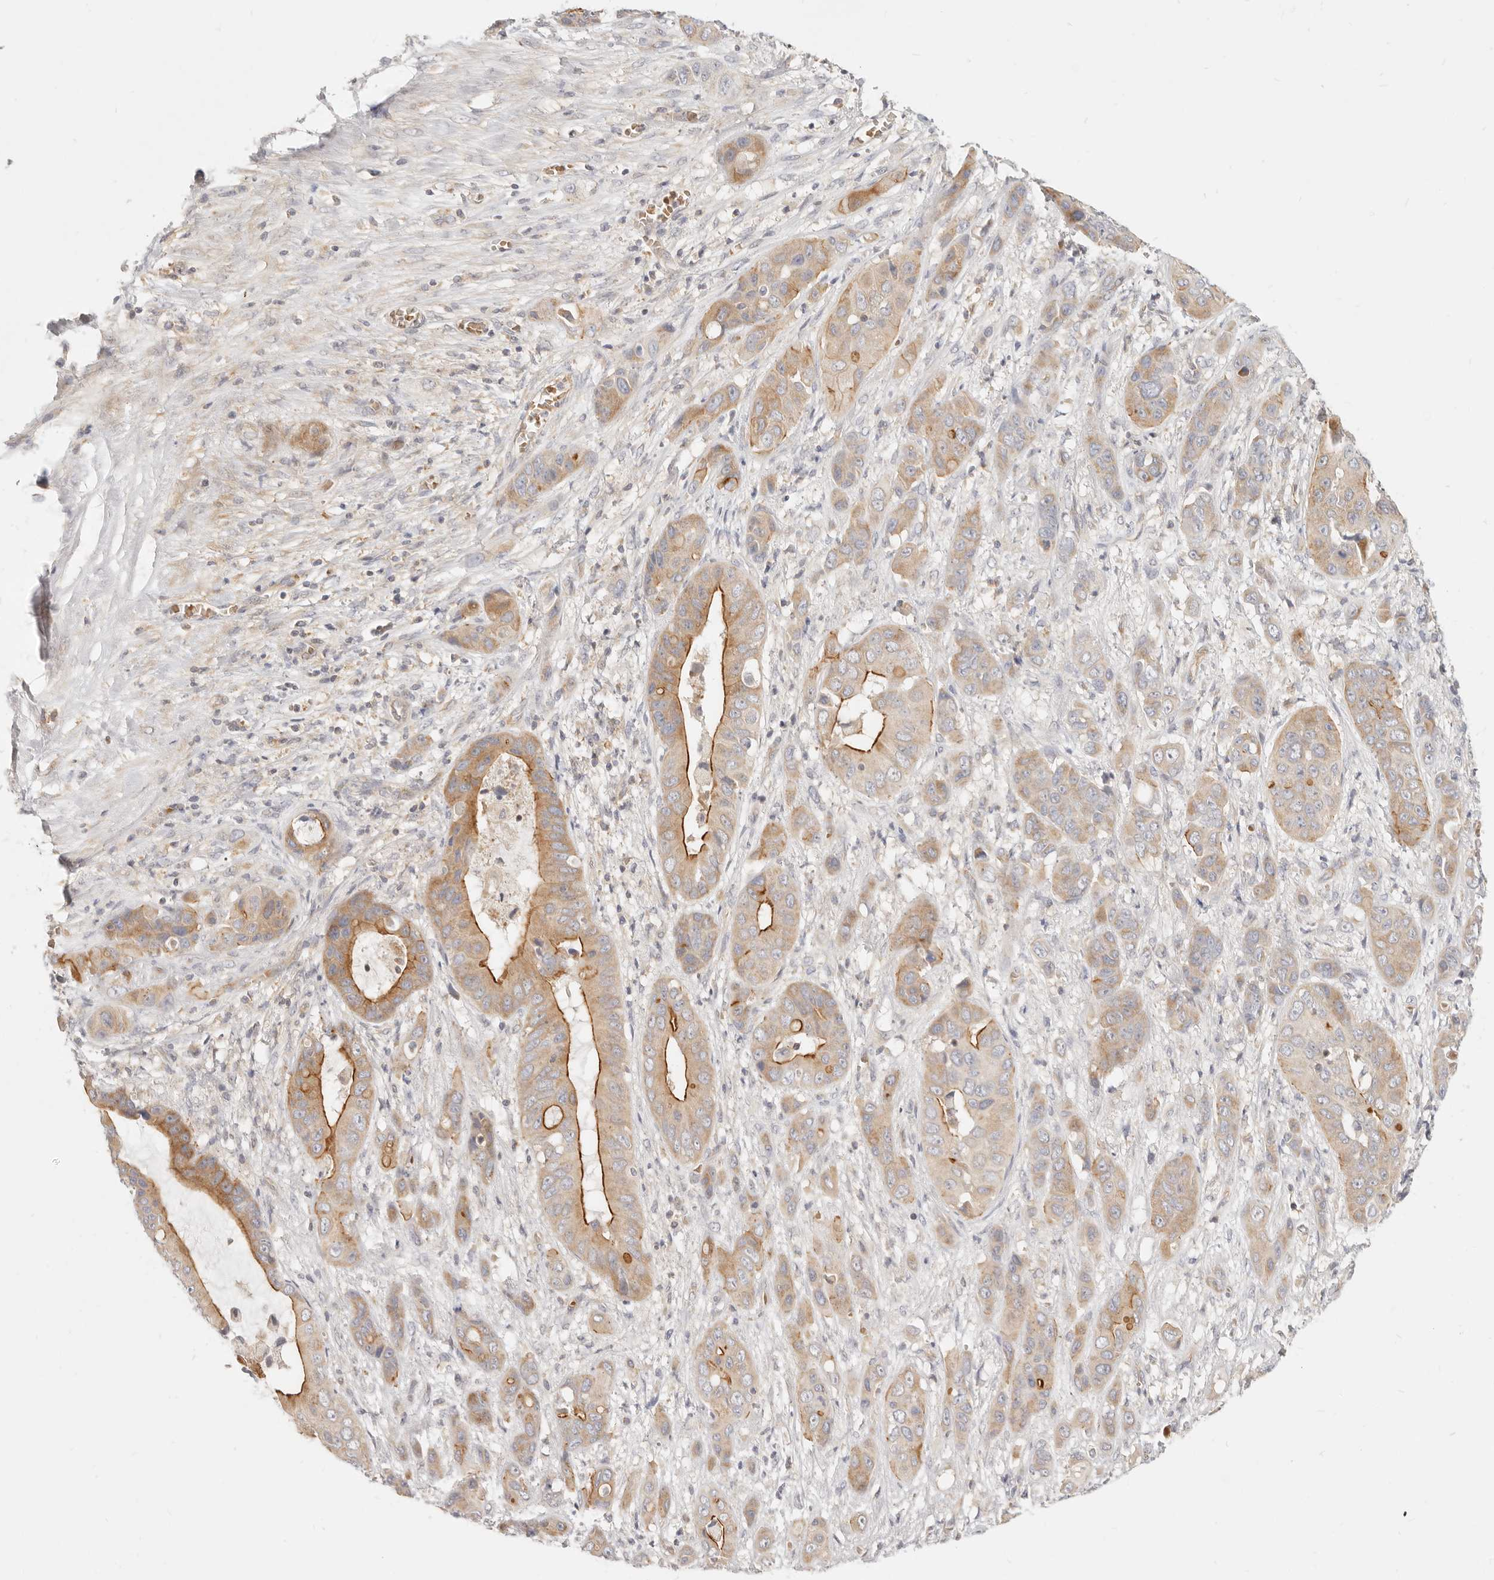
{"staining": {"intensity": "strong", "quantity": "25%-75%", "location": "cytoplasmic/membranous"}, "tissue": "liver cancer", "cell_type": "Tumor cells", "image_type": "cancer", "snomed": [{"axis": "morphology", "description": "Cholangiocarcinoma"}, {"axis": "topography", "description": "Liver"}], "caption": "Liver cancer stained for a protein exhibits strong cytoplasmic/membranous positivity in tumor cells.", "gene": "LTB4R2", "patient": {"sex": "female", "age": 52}}